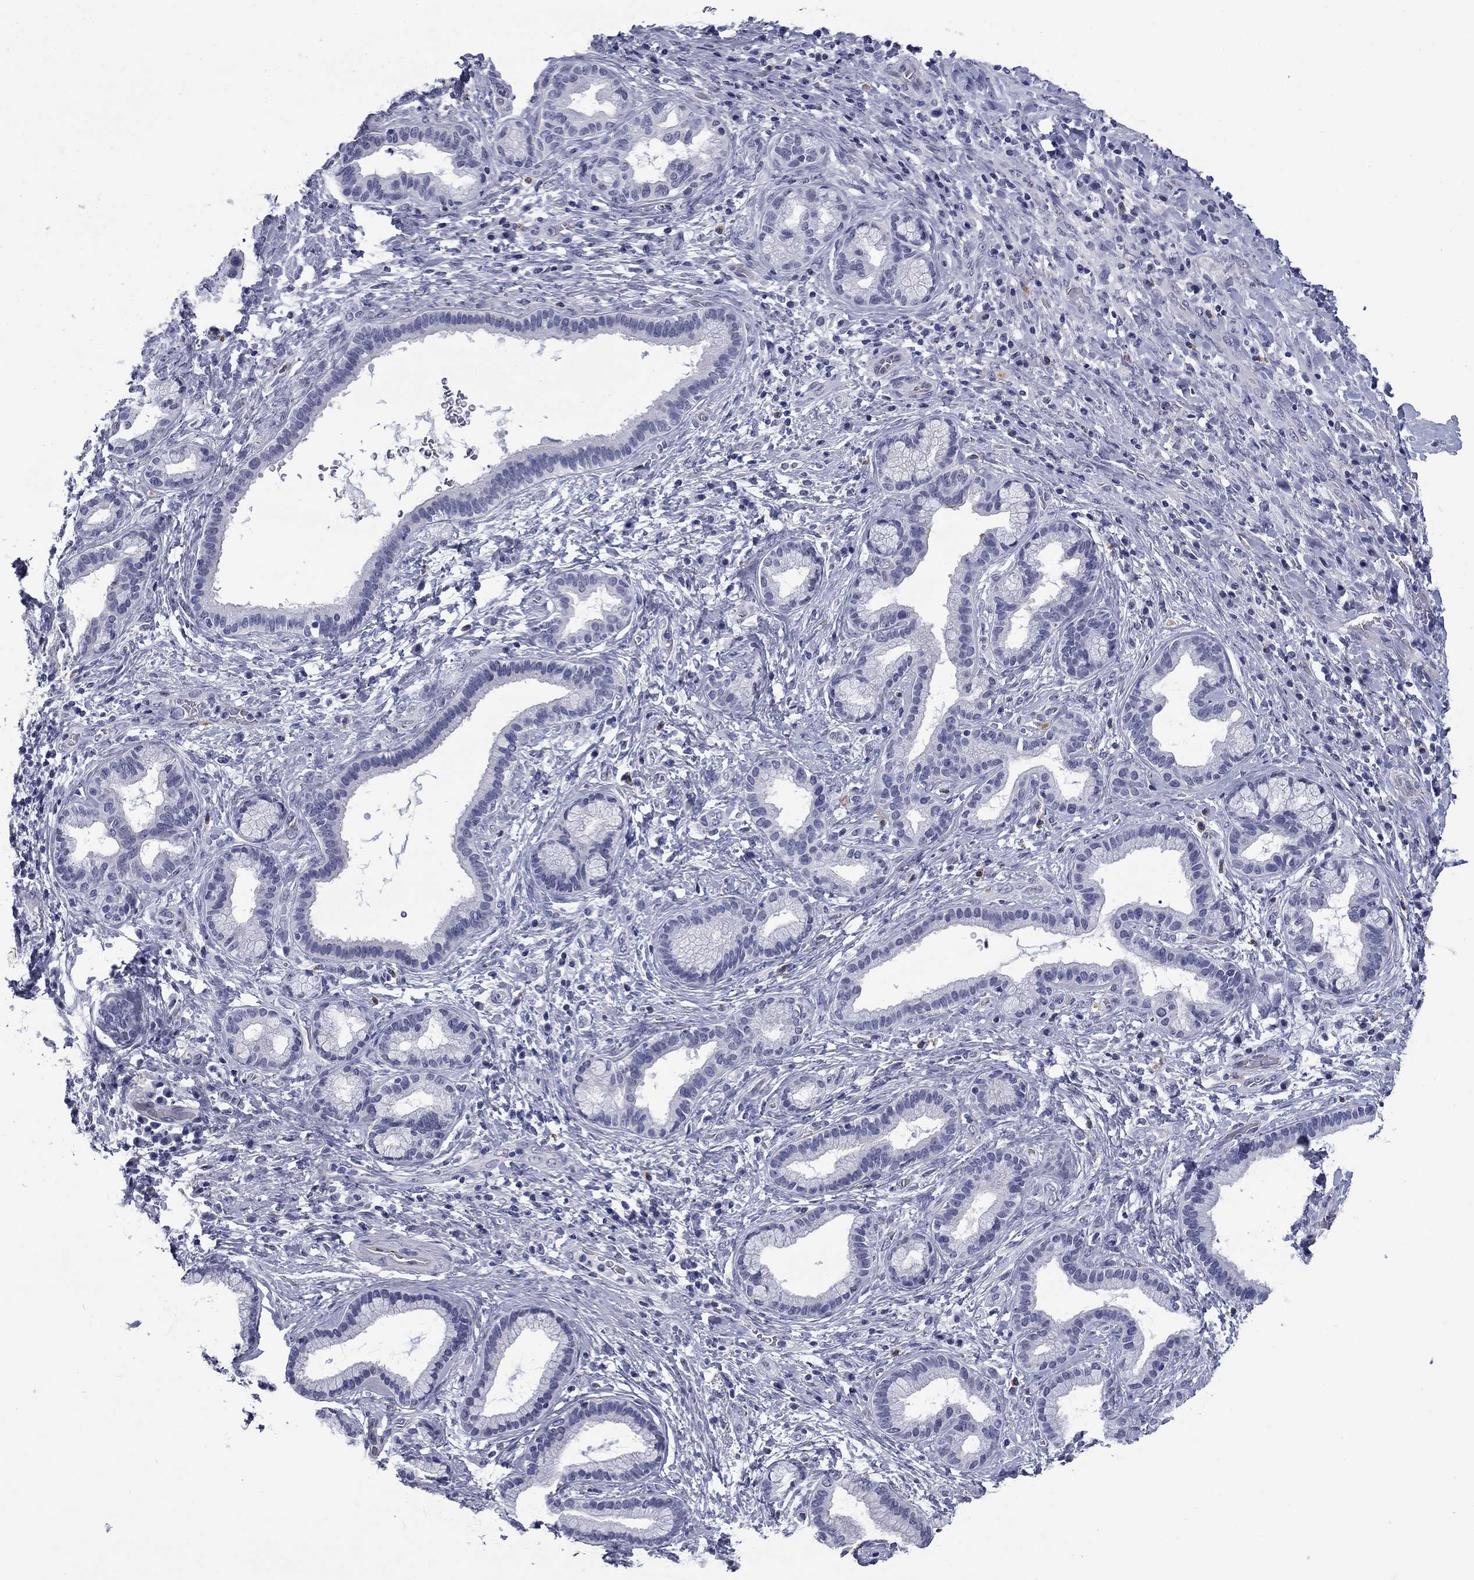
{"staining": {"intensity": "negative", "quantity": "none", "location": "none"}, "tissue": "liver cancer", "cell_type": "Tumor cells", "image_type": "cancer", "snomed": [{"axis": "morphology", "description": "Cholangiocarcinoma"}, {"axis": "topography", "description": "Liver"}], "caption": "A histopathology image of human liver cancer (cholangiocarcinoma) is negative for staining in tumor cells.", "gene": "BCL2L14", "patient": {"sex": "female", "age": 73}}